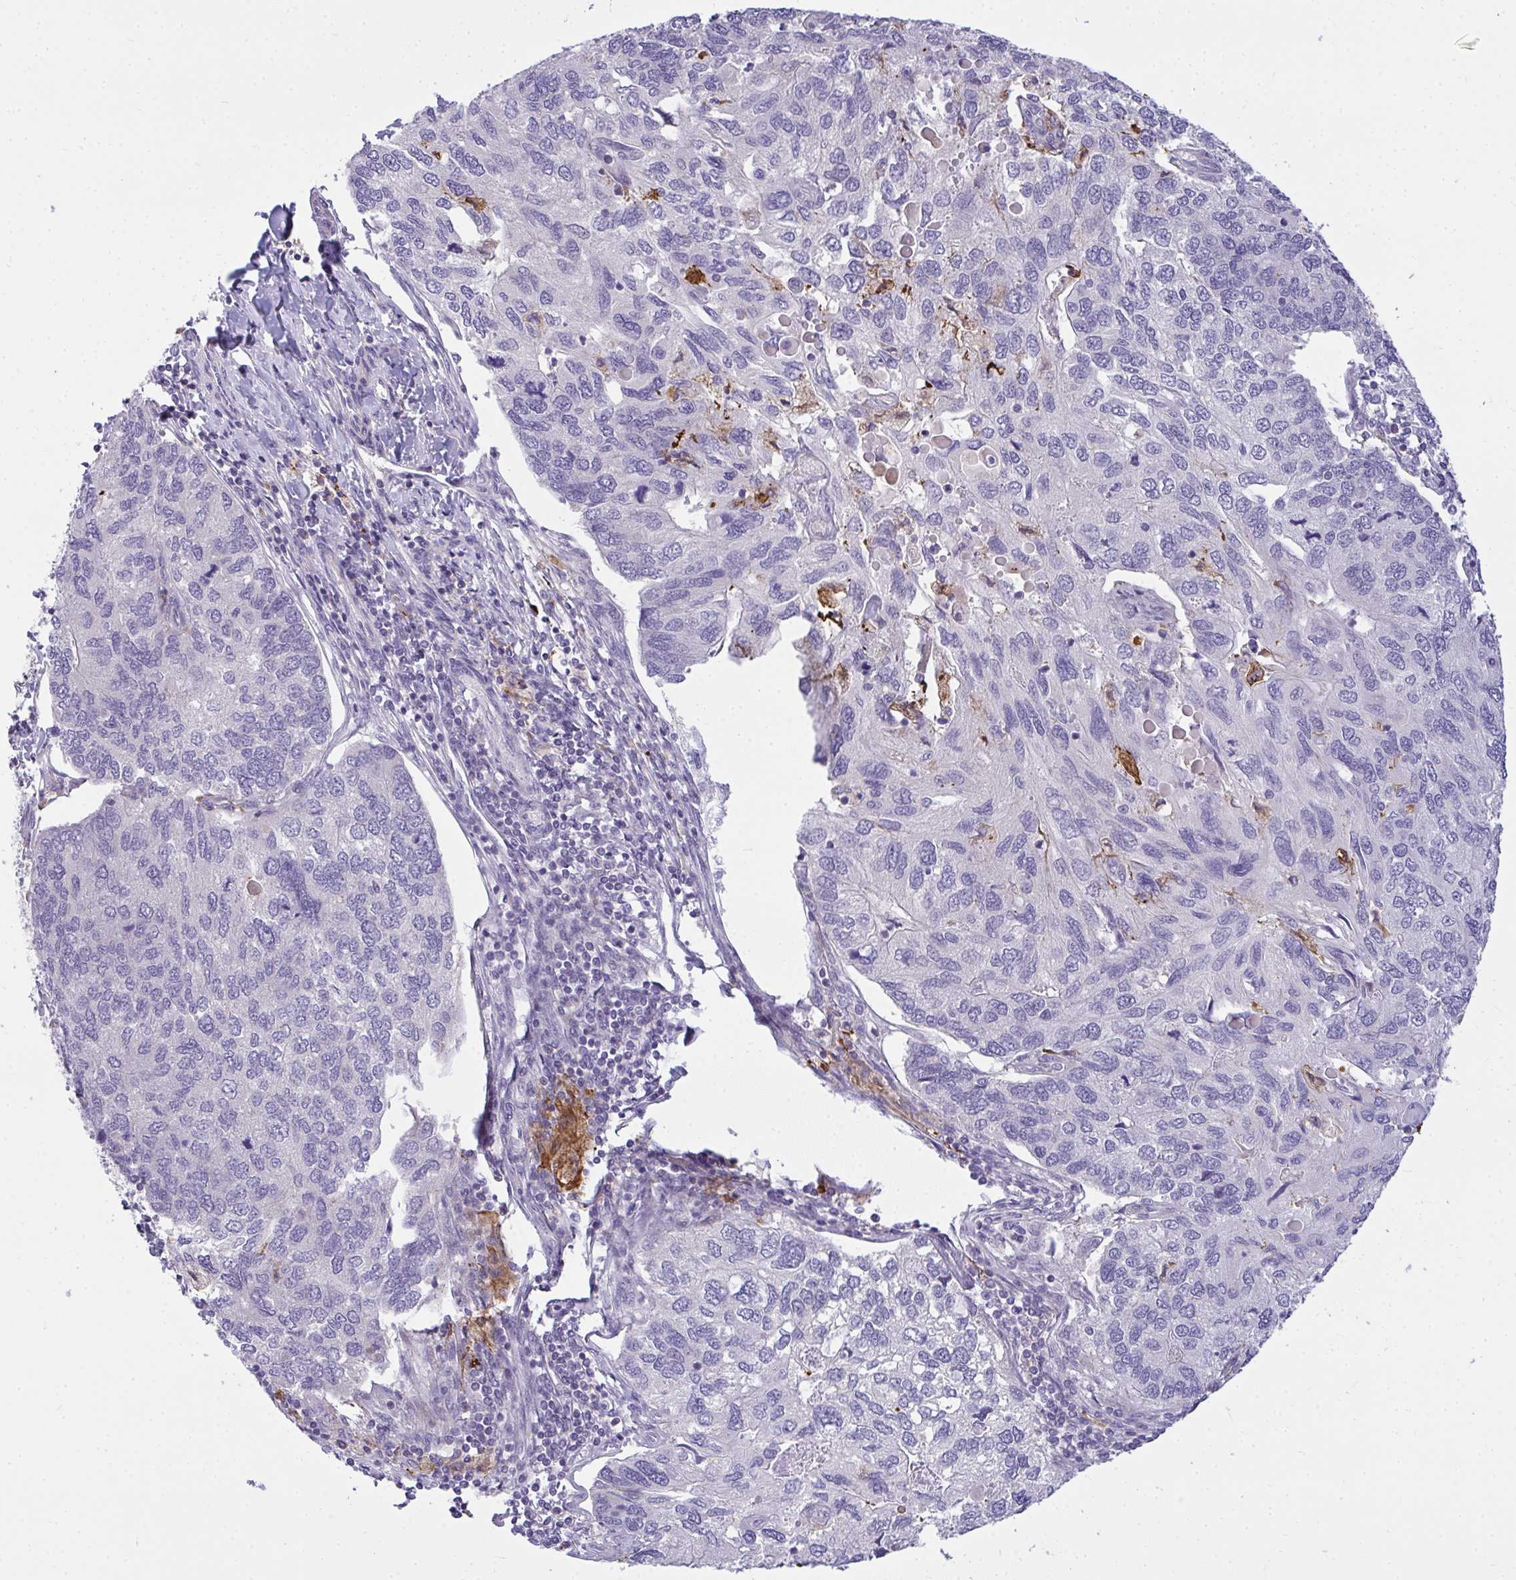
{"staining": {"intensity": "negative", "quantity": "none", "location": "none"}, "tissue": "endometrial cancer", "cell_type": "Tumor cells", "image_type": "cancer", "snomed": [{"axis": "morphology", "description": "Carcinoma, NOS"}, {"axis": "topography", "description": "Uterus"}], "caption": "Histopathology image shows no protein staining in tumor cells of endometrial carcinoma tissue. Brightfield microscopy of IHC stained with DAB (brown) and hematoxylin (blue), captured at high magnification.", "gene": "SRRM4", "patient": {"sex": "female", "age": 76}}